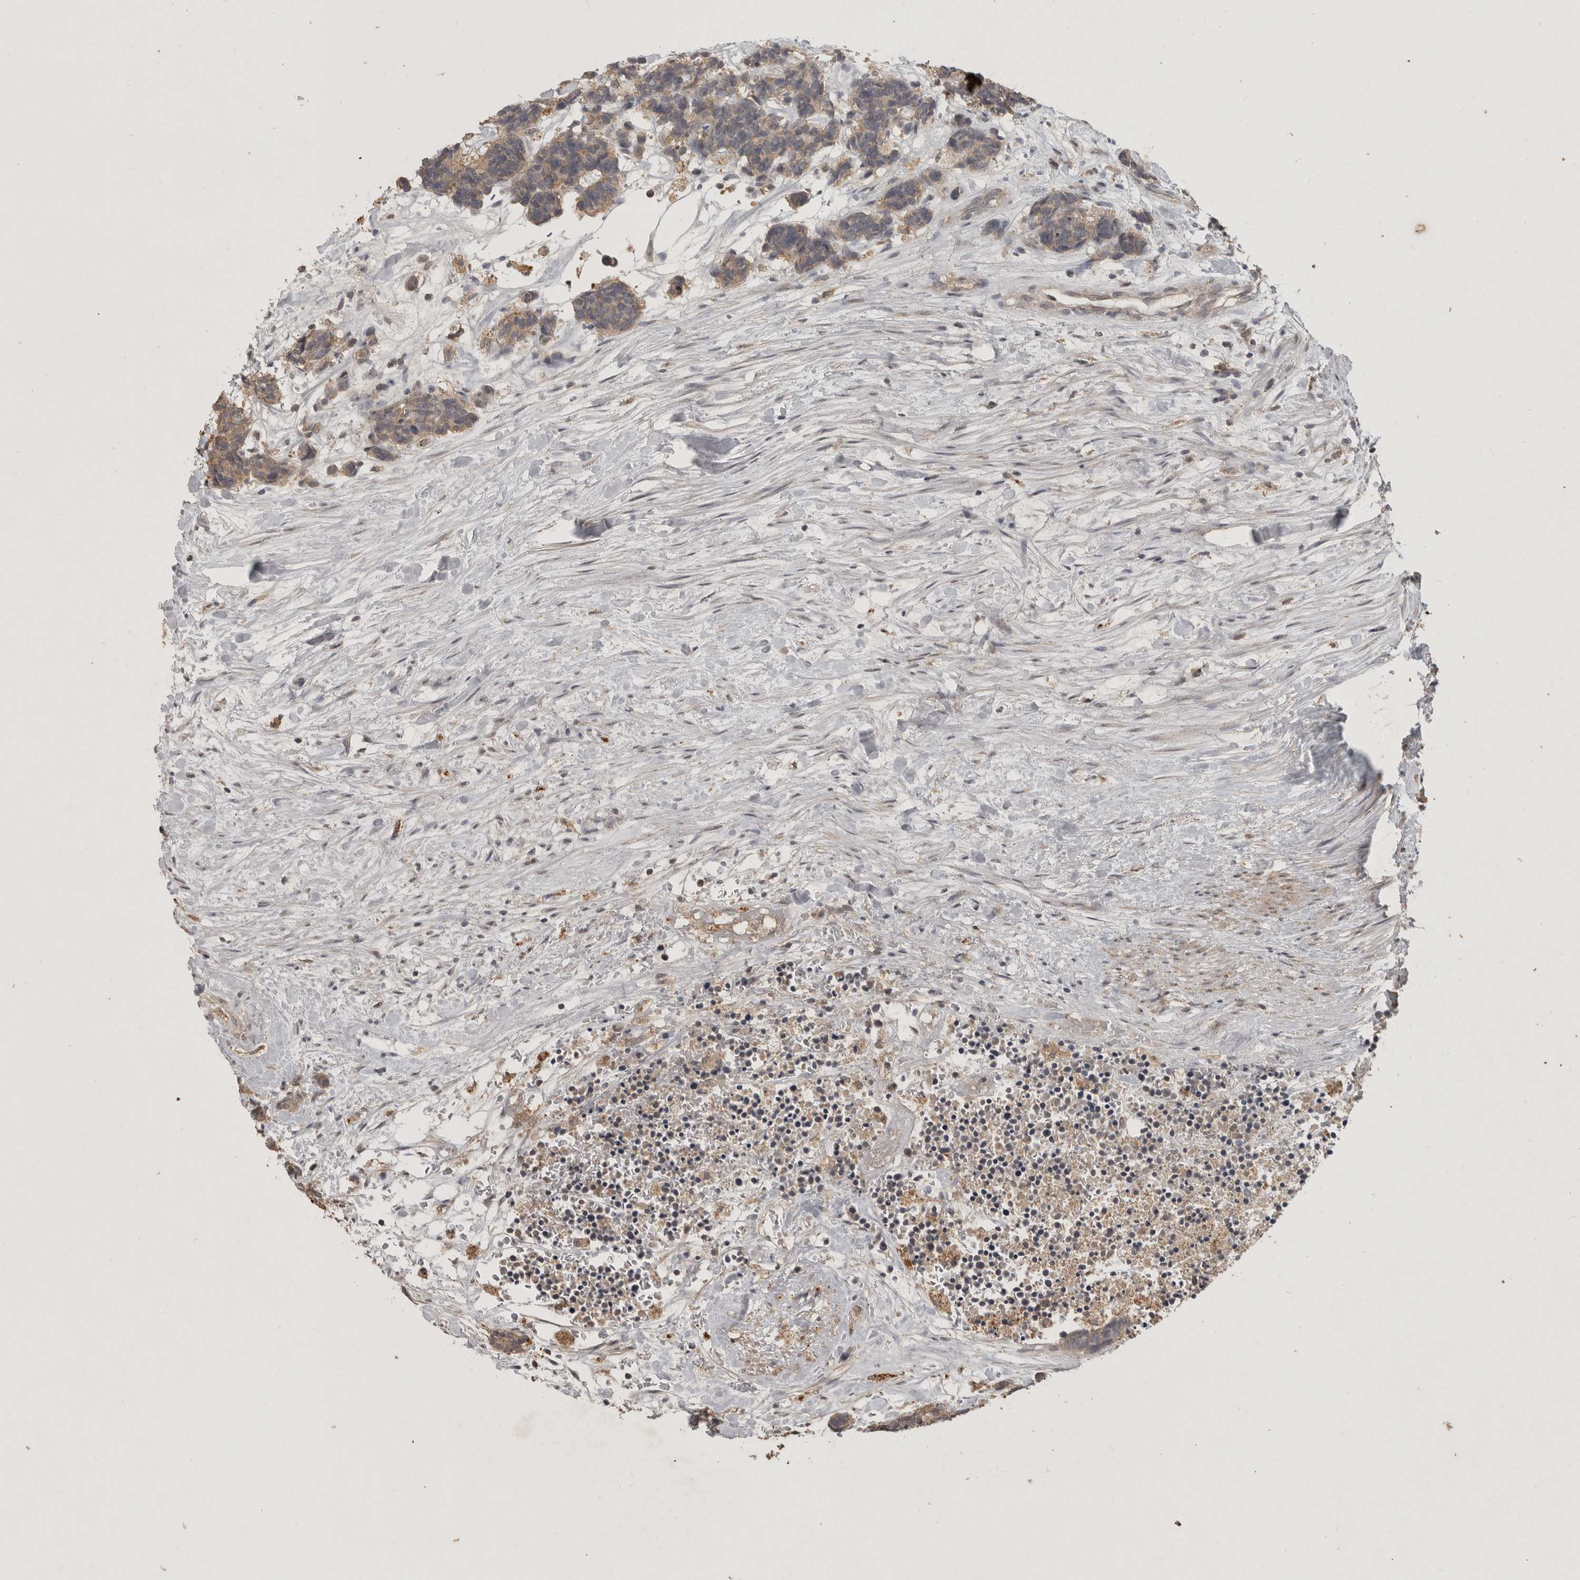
{"staining": {"intensity": "weak", "quantity": ">75%", "location": "cytoplasmic/membranous"}, "tissue": "carcinoid", "cell_type": "Tumor cells", "image_type": "cancer", "snomed": [{"axis": "morphology", "description": "Carcinoma, NOS"}, {"axis": "morphology", "description": "Carcinoid, malignant, NOS"}, {"axis": "topography", "description": "Urinary bladder"}], "caption": "DAB immunohistochemical staining of human carcinoid exhibits weak cytoplasmic/membranous protein staining in approximately >75% of tumor cells.", "gene": "ADAMTS4", "patient": {"sex": "male", "age": 57}}